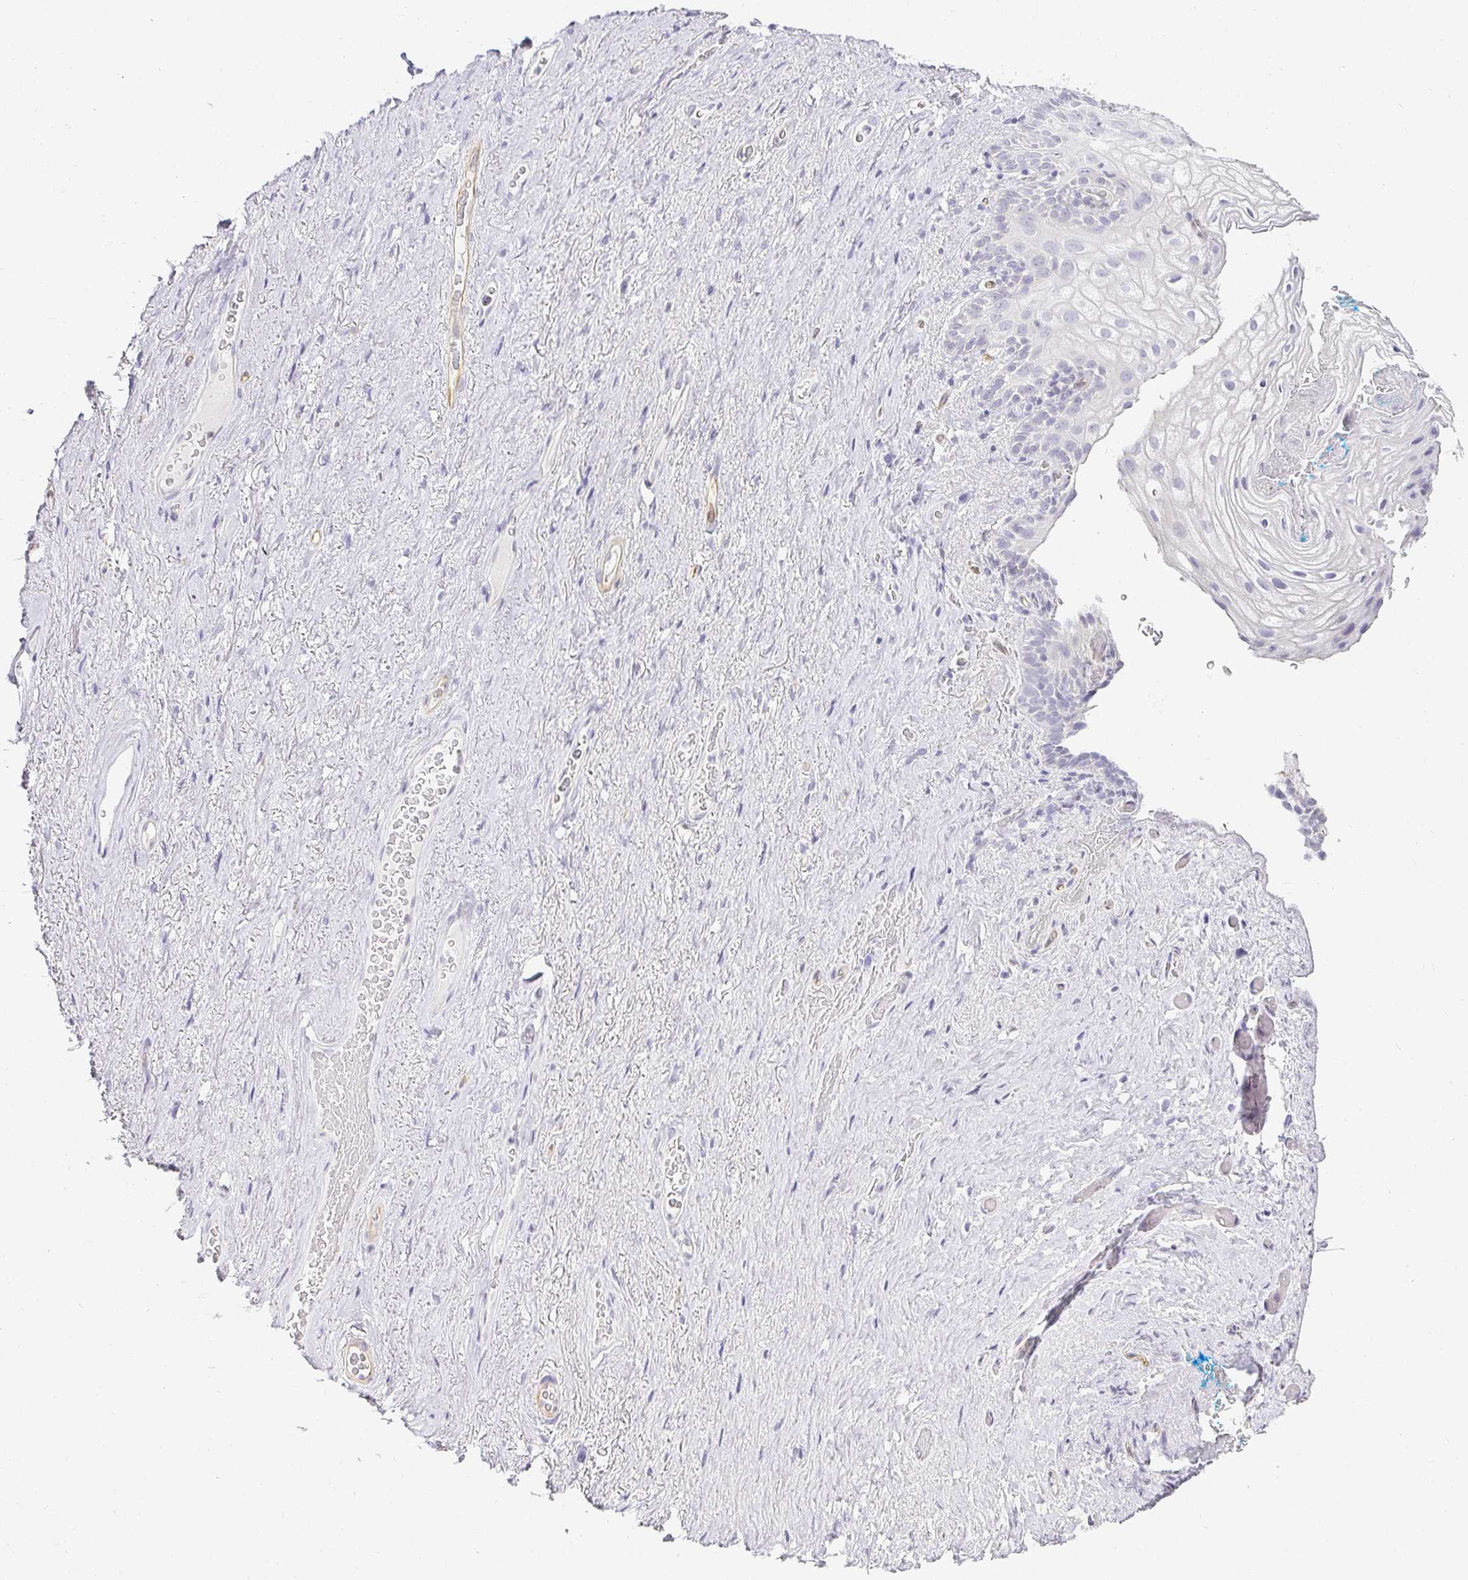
{"staining": {"intensity": "negative", "quantity": "none", "location": "none"}, "tissue": "vagina", "cell_type": "Squamous epithelial cells", "image_type": "normal", "snomed": [{"axis": "morphology", "description": "Normal tissue, NOS"}, {"axis": "topography", "description": "Vagina"}, {"axis": "topography", "description": "Peripheral nerve tissue"}], "caption": "IHC image of unremarkable human vagina stained for a protein (brown), which exhibits no staining in squamous epithelial cells.", "gene": "ACAN", "patient": {"sex": "female", "age": 71}}